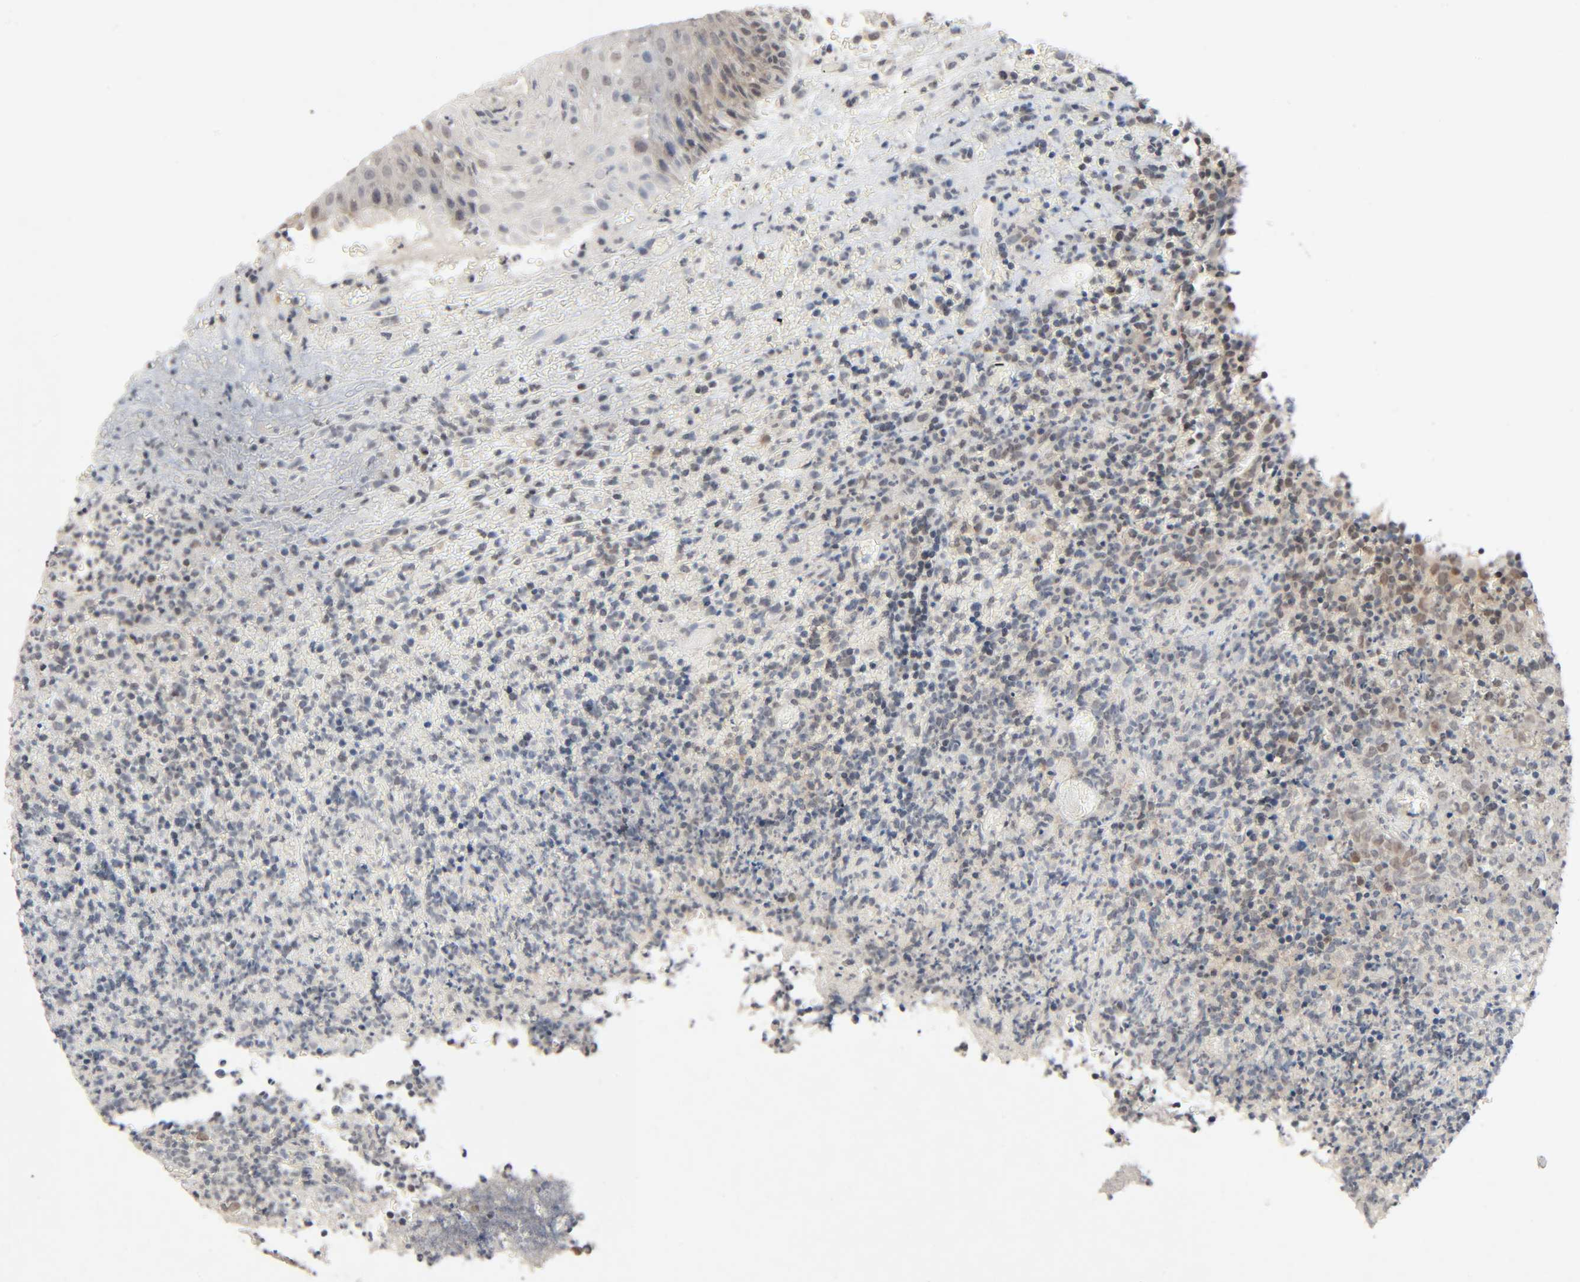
{"staining": {"intensity": "weak", "quantity": ">75%", "location": "cytoplasmic/membranous,nuclear"}, "tissue": "lymphoma", "cell_type": "Tumor cells", "image_type": "cancer", "snomed": [{"axis": "morphology", "description": "Malignant lymphoma, non-Hodgkin's type, High grade"}, {"axis": "topography", "description": "Tonsil"}], "caption": "High-grade malignant lymphoma, non-Hodgkin's type was stained to show a protein in brown. There is low levels of weak cytoplasmic/membranous and nuclear staining in about >75% of tumor cells.", "gene": "MAPKAPK5", "patient": {"sex": "female", "age": 36}}